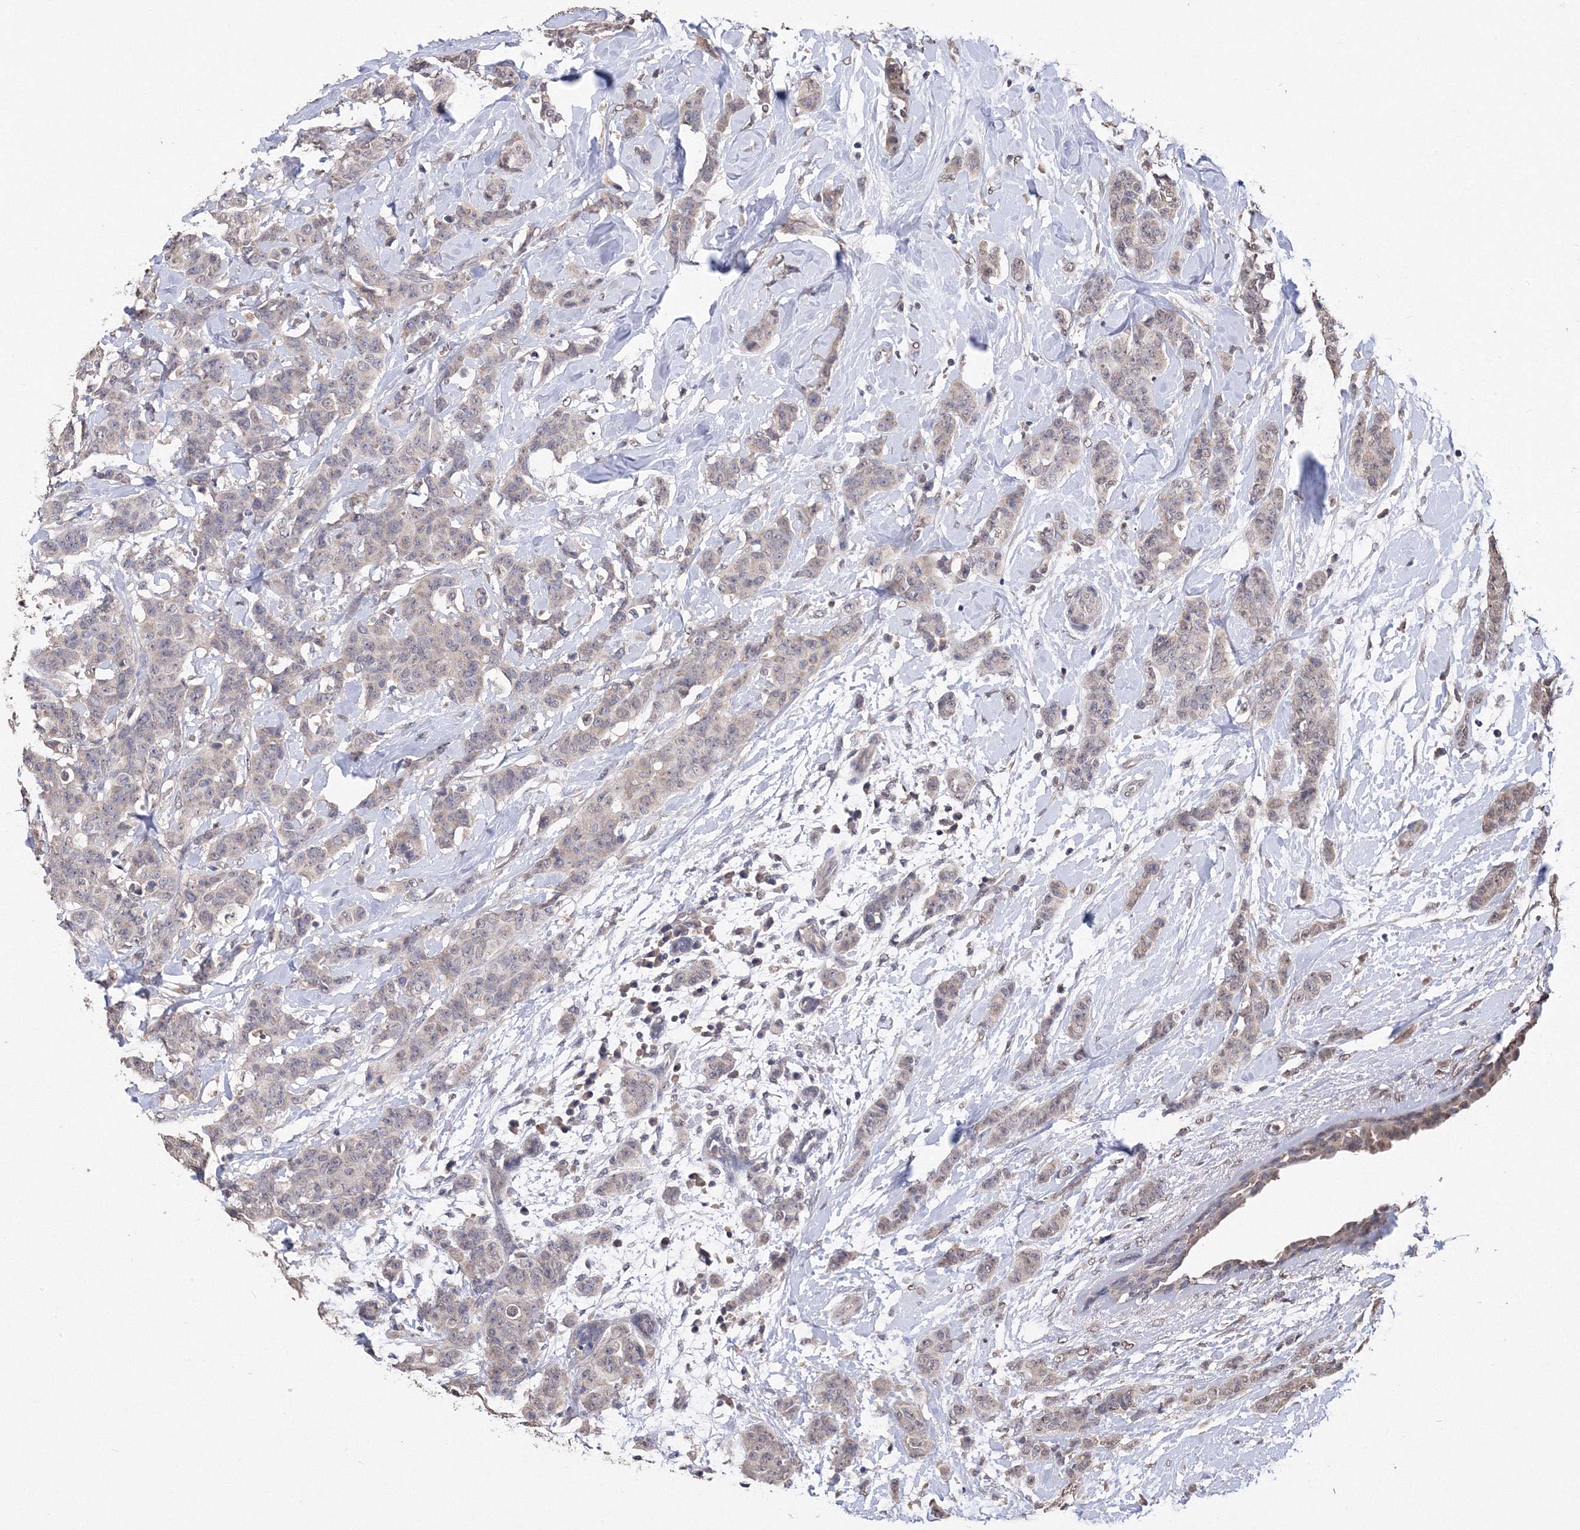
{"staining": {"intensity": "negative", "quantity": "none", "location": "none"}, "tissue": "breast cancer", "cell_type": "Tumor cells", "image_type": "cancer", "snomed": [{"axis": "morphology", "description": "Normal tissue, NOS"}, {"axis": "morphology", "description": "Duct carcinoma"}, {"axis": "topography", "description": "Breast"}], "caption": "IHC photomicrograph of human breast cancer stained for a protein (brown), which displays no expression in tumor cells.", "gene": "GPN1", "patient": {"sex": "female", "age": 40}}